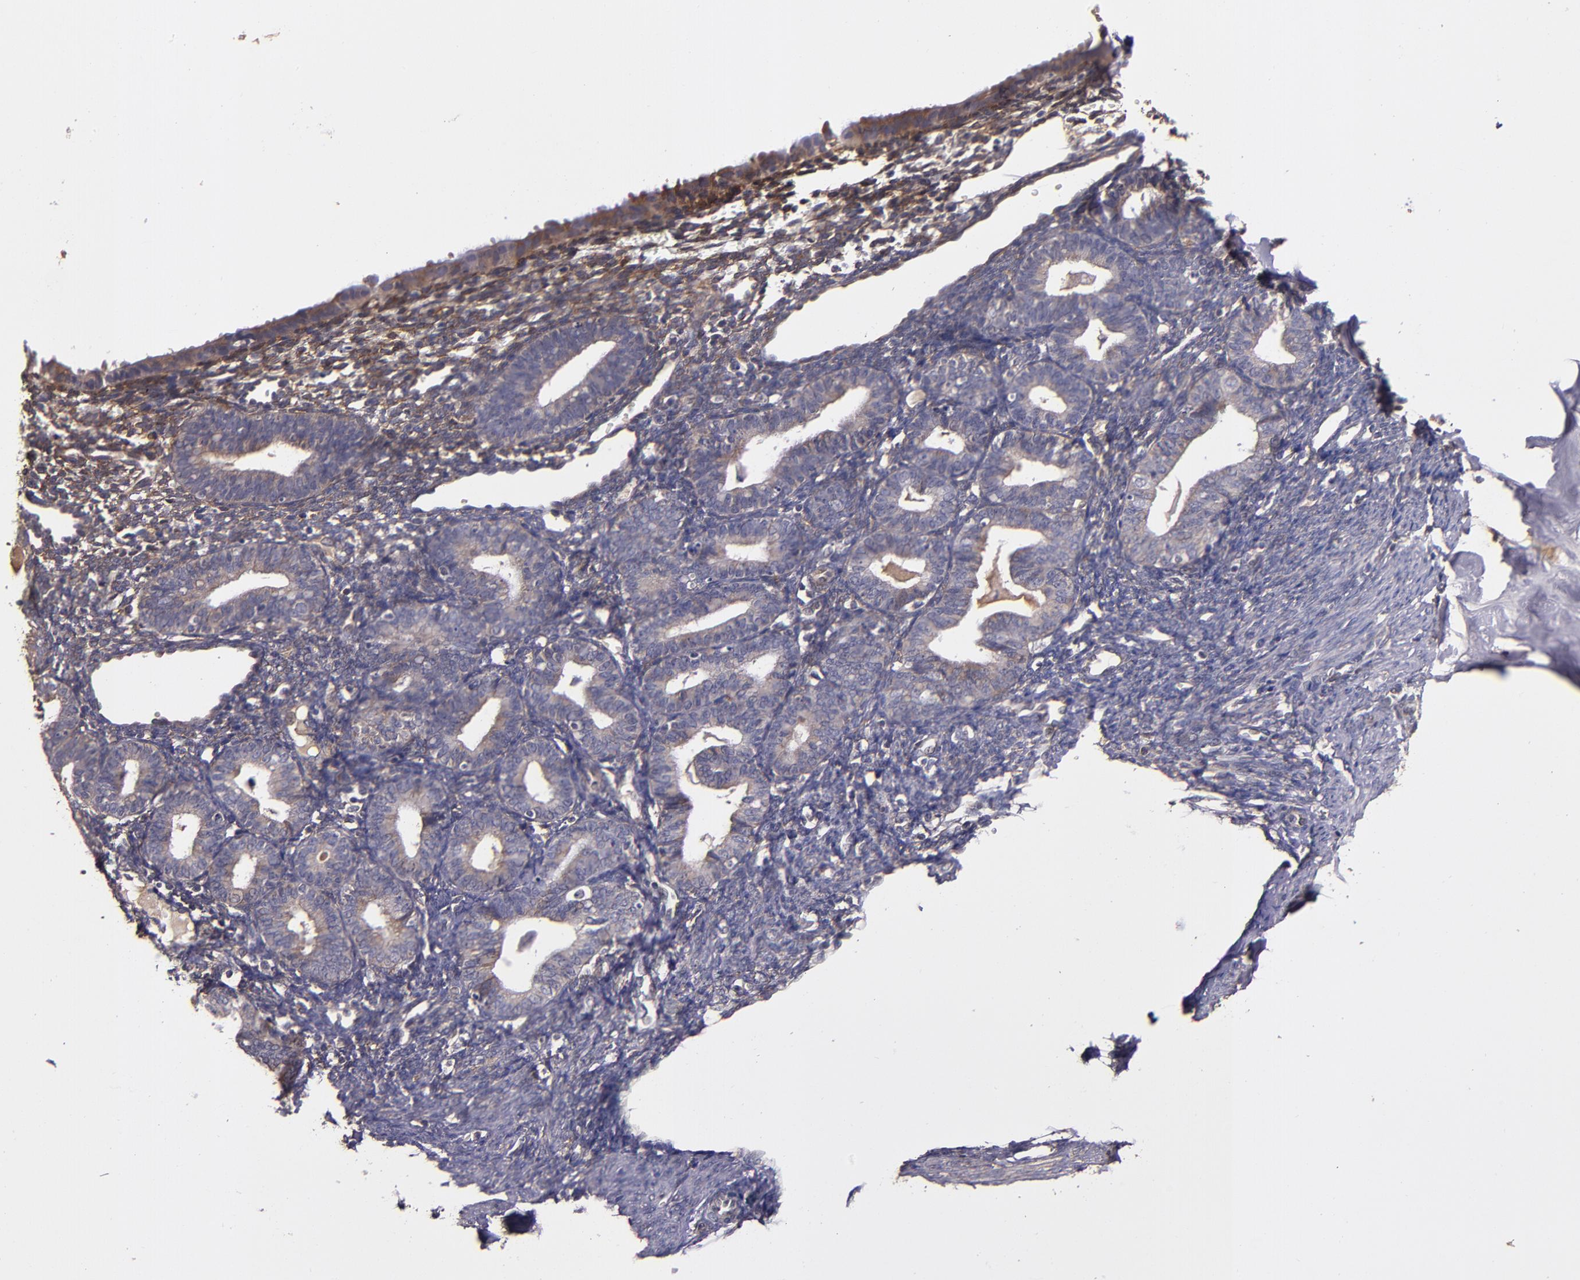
{"staining": {"intensity": "weak", "quantity": "25%-75%", "location": "cytoplasmic/membranous"}, "tissue": "endometrium", "cell_type": "Cells in endometrial stroma", "image_type": "normal", "snomed": [{"axis": "morphology", "description": "Normal tissue, NOS"}, {"axis": "topography", "description": "Endometrium"}], "caption": "A low amount of weak cytoplasmic/membranous positivity is appreciated in approximately 25%-75% of cells in endometrial stroma in normal endometrium.", "gene": "PRAF2", "patient": {"sex": "female", "age": 61}}